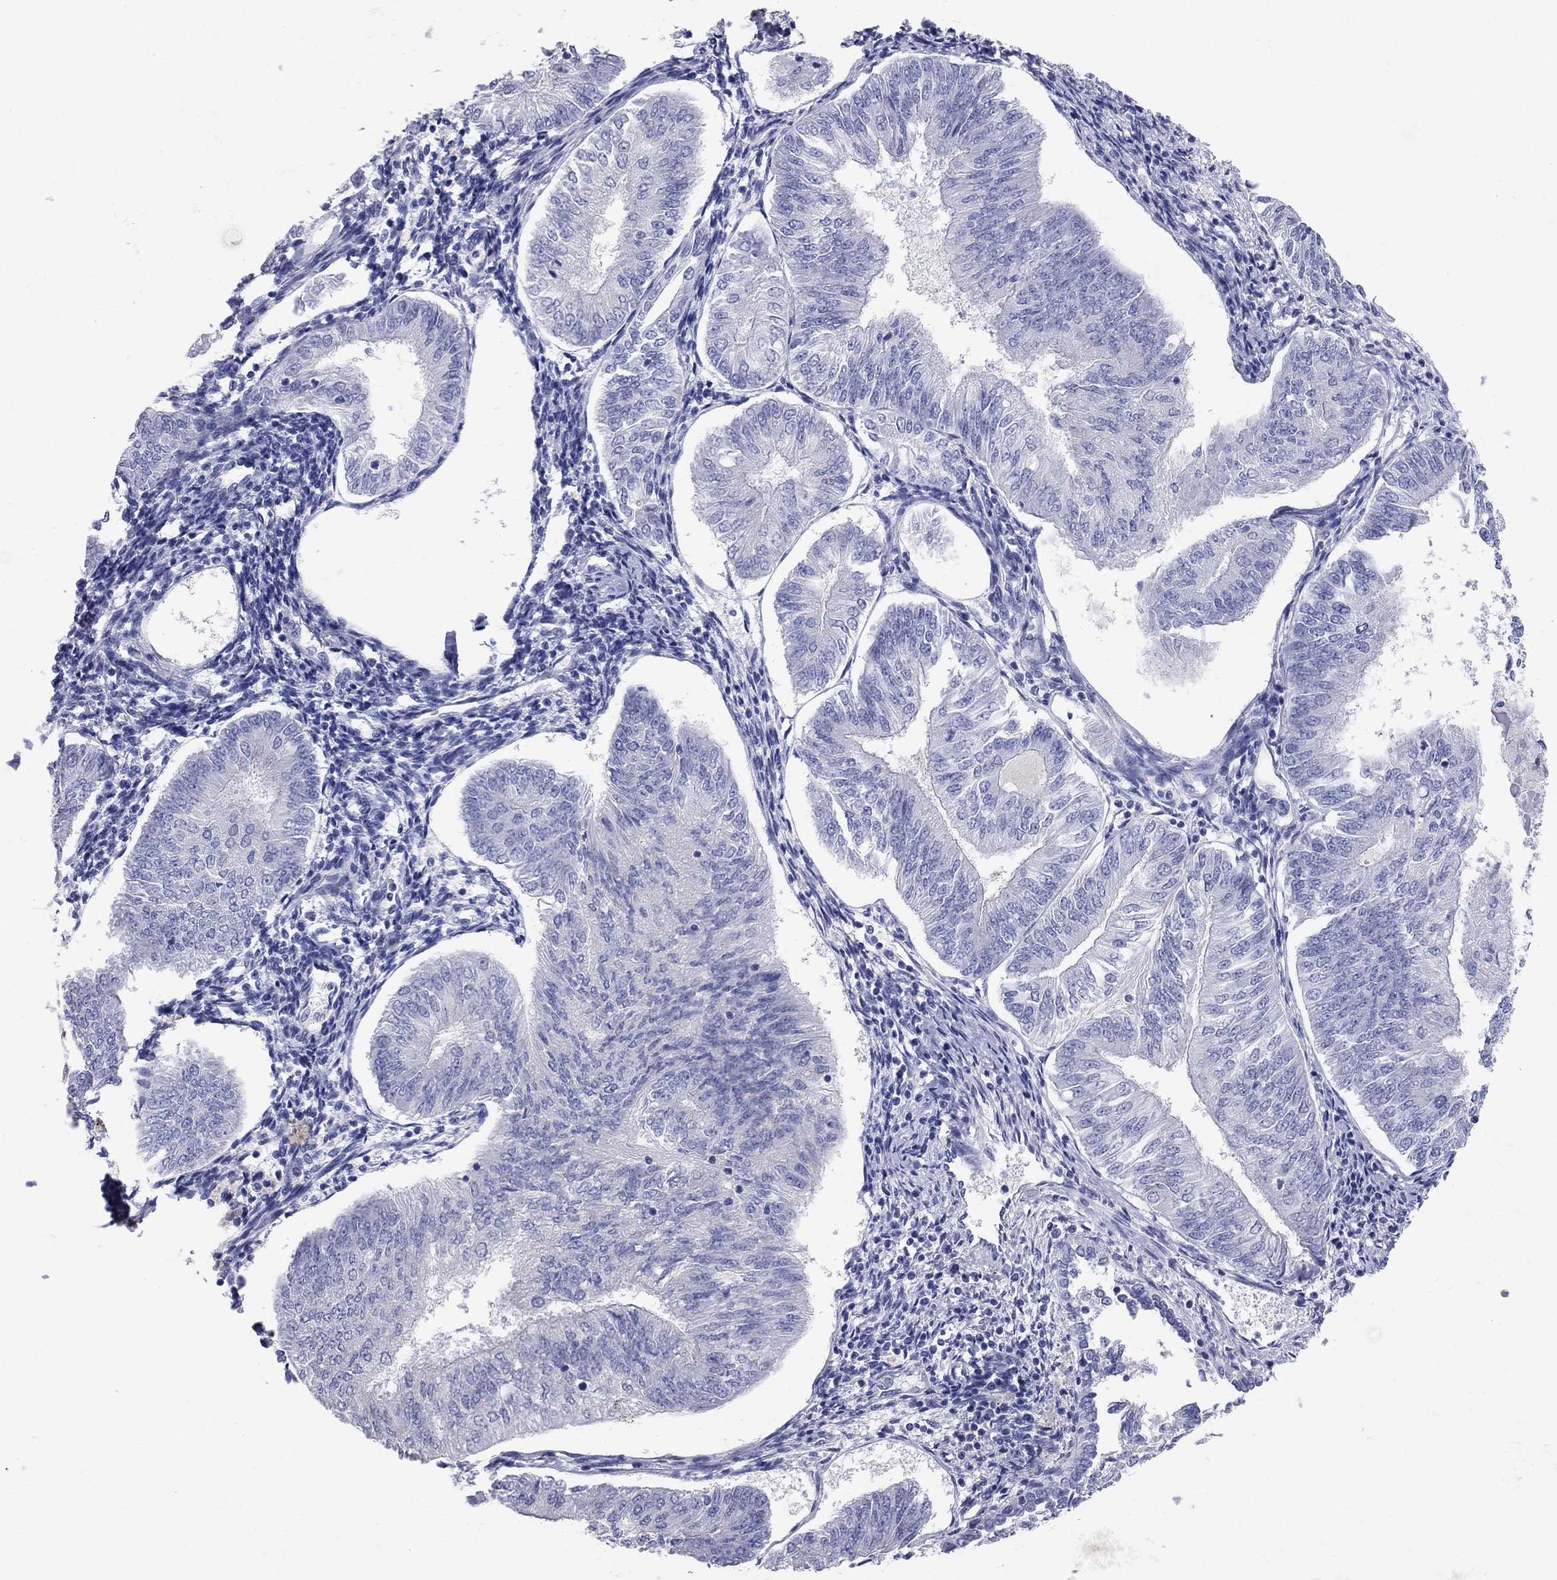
{"staining": {"intensity": "negative", "quantity": "none", "location": "none"}, "tissue": "endometrial cancer", "cell_type": "Tumor cells", "image_type": "cancer", "snomed": [{"axis": "morphology", "description": "Adenocarcinoma, NOS"}, {"axis": "topography", "description": "Endometrium"}], "caption": "An IHC micrograph of endometrial cancer is shown. There is no staining in tumor cells of endometrial cancer.", "gene": "AOX1", "patient": {"sex": "female", "age": 58}}